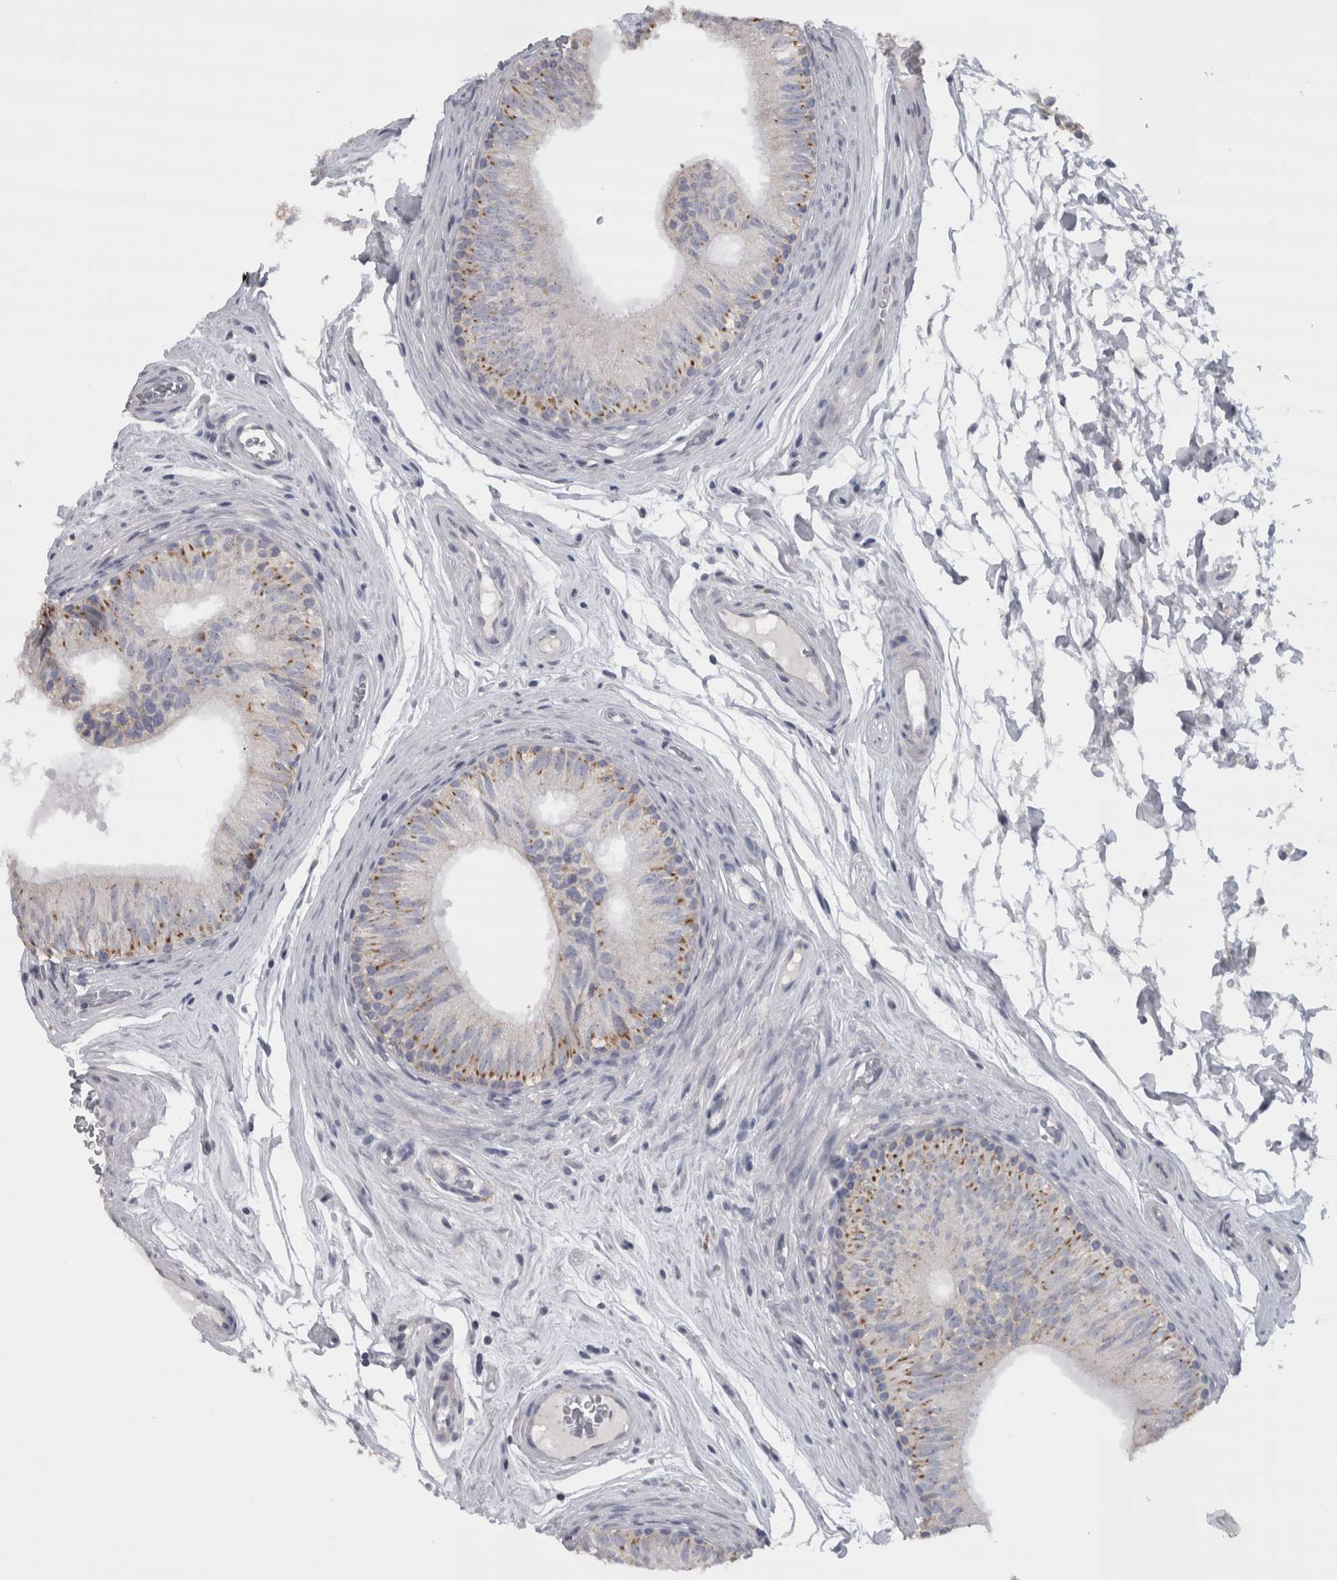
{"staining": {"intensity": "weak", "quantity": "<25%", "location": "cytoplasmic/membranous"}, "tissue": "epididymis", "cell_type": "Glandular cells", "image_type": "normal", "snomed": [{"axis": "morphology", "description": "Normal tissue, NOS"}, {"axis": "topography", "description": "Epididymis"}], "caption": "The immunohistochemistry (IHC) image has no significant expression in glandular cells of epididymis. Nuclei are stained in blue.", "gene": "DHRS4", "patient": {"sex": "male", "age": 36}}